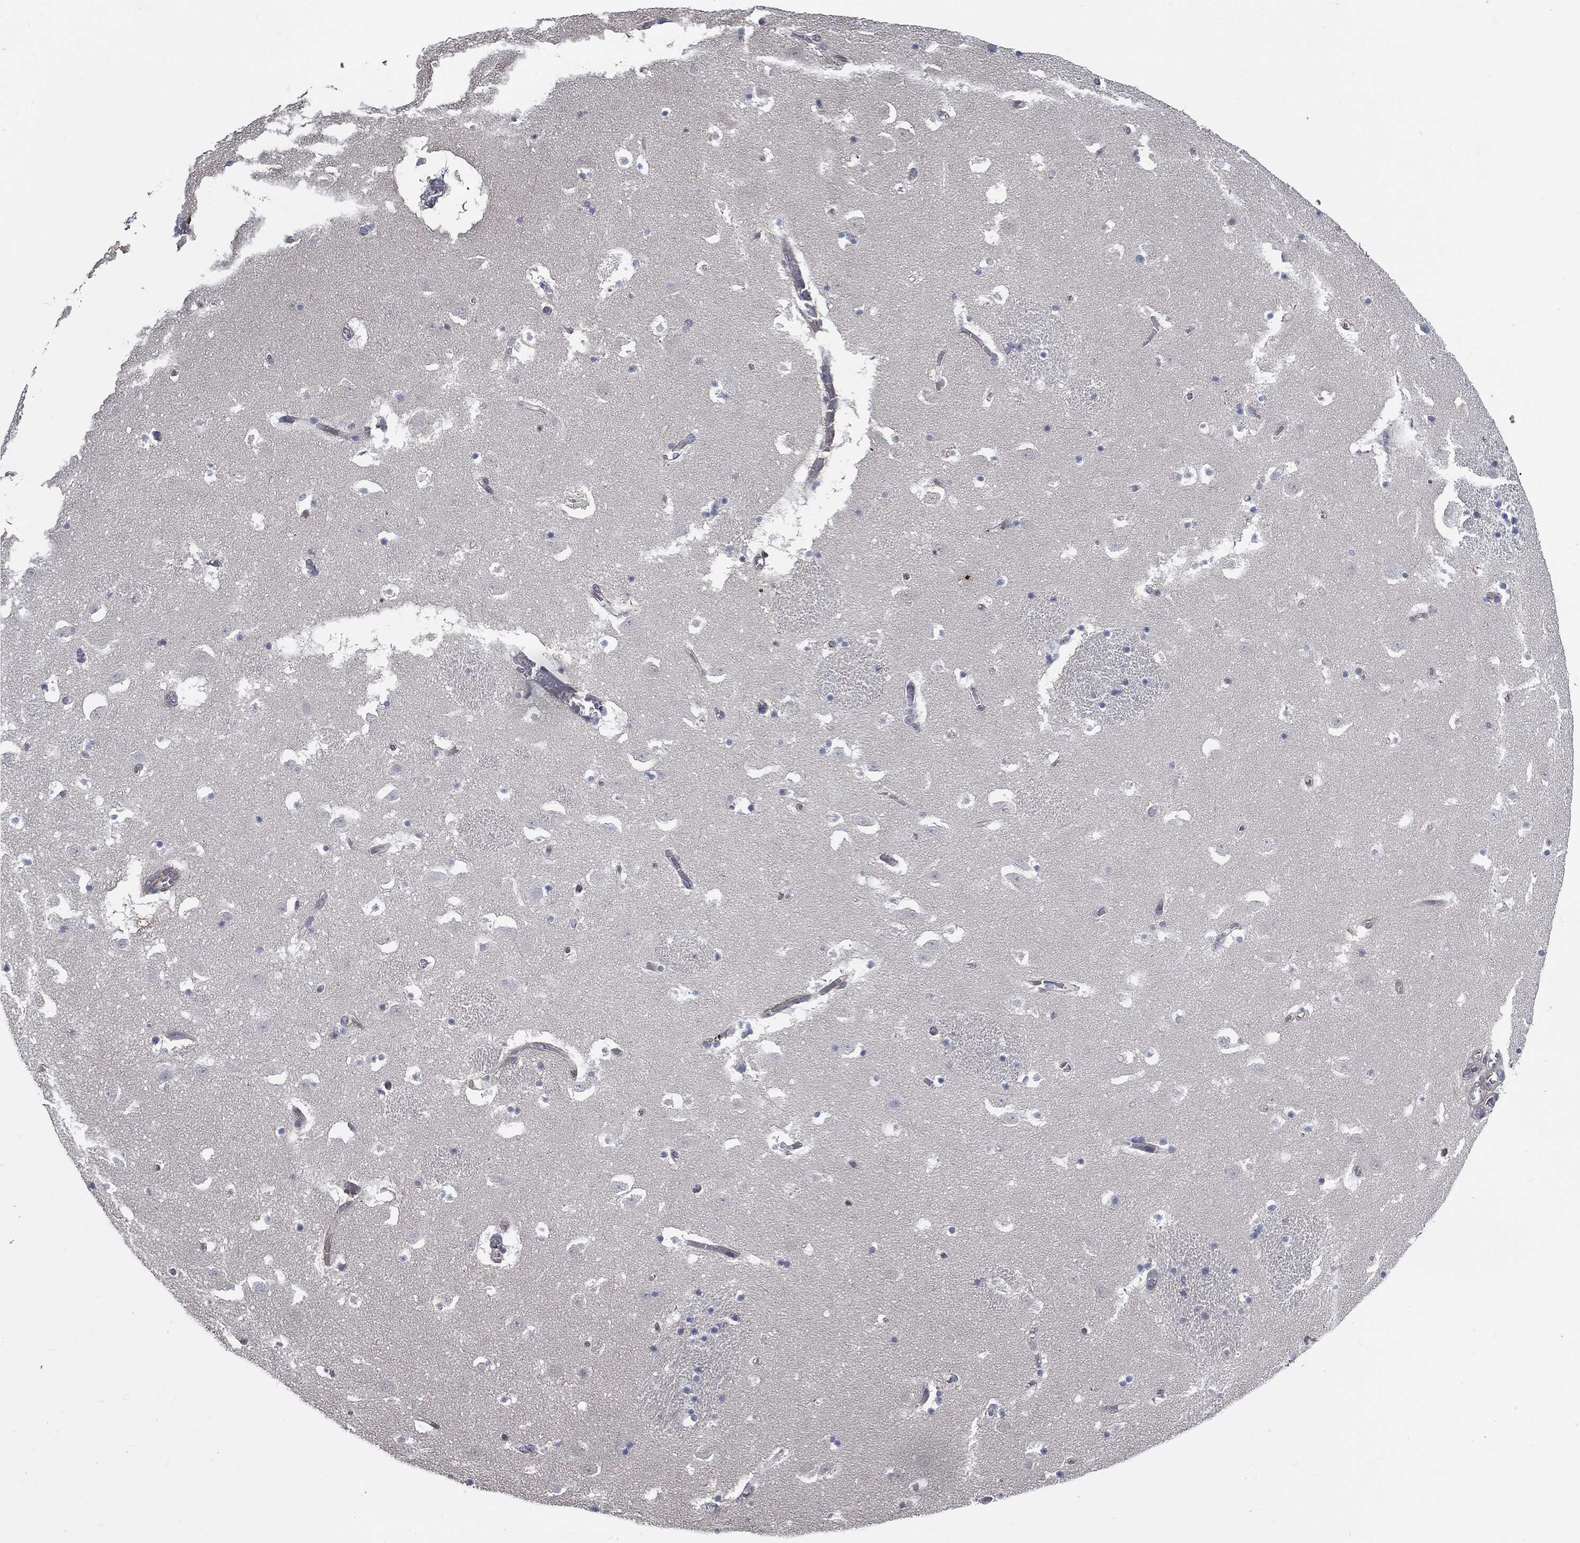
{"staining": {"intensity": "negative", "quantity": "none", "location": "none"}, "tissue": "caudate", "cell_type": "Glial cells", "image_type": "normal", "snomed": [{"axis": "morphology", "description": "Normal tissue, NOS"}, {"axis": "topography", "description": "Lateral ventricle wall"}], "caption": "The immunohistochemistry (IHC) histopathology image has no significant expression in glial cells of caudate. (DAB (3,3'-diaminobenzidine) immunohistochemistry (IHC) visualized using brightfield microscopy, high magnification).", "gene": "SVIL", "patient": {"sex": "female", "age": 42}}